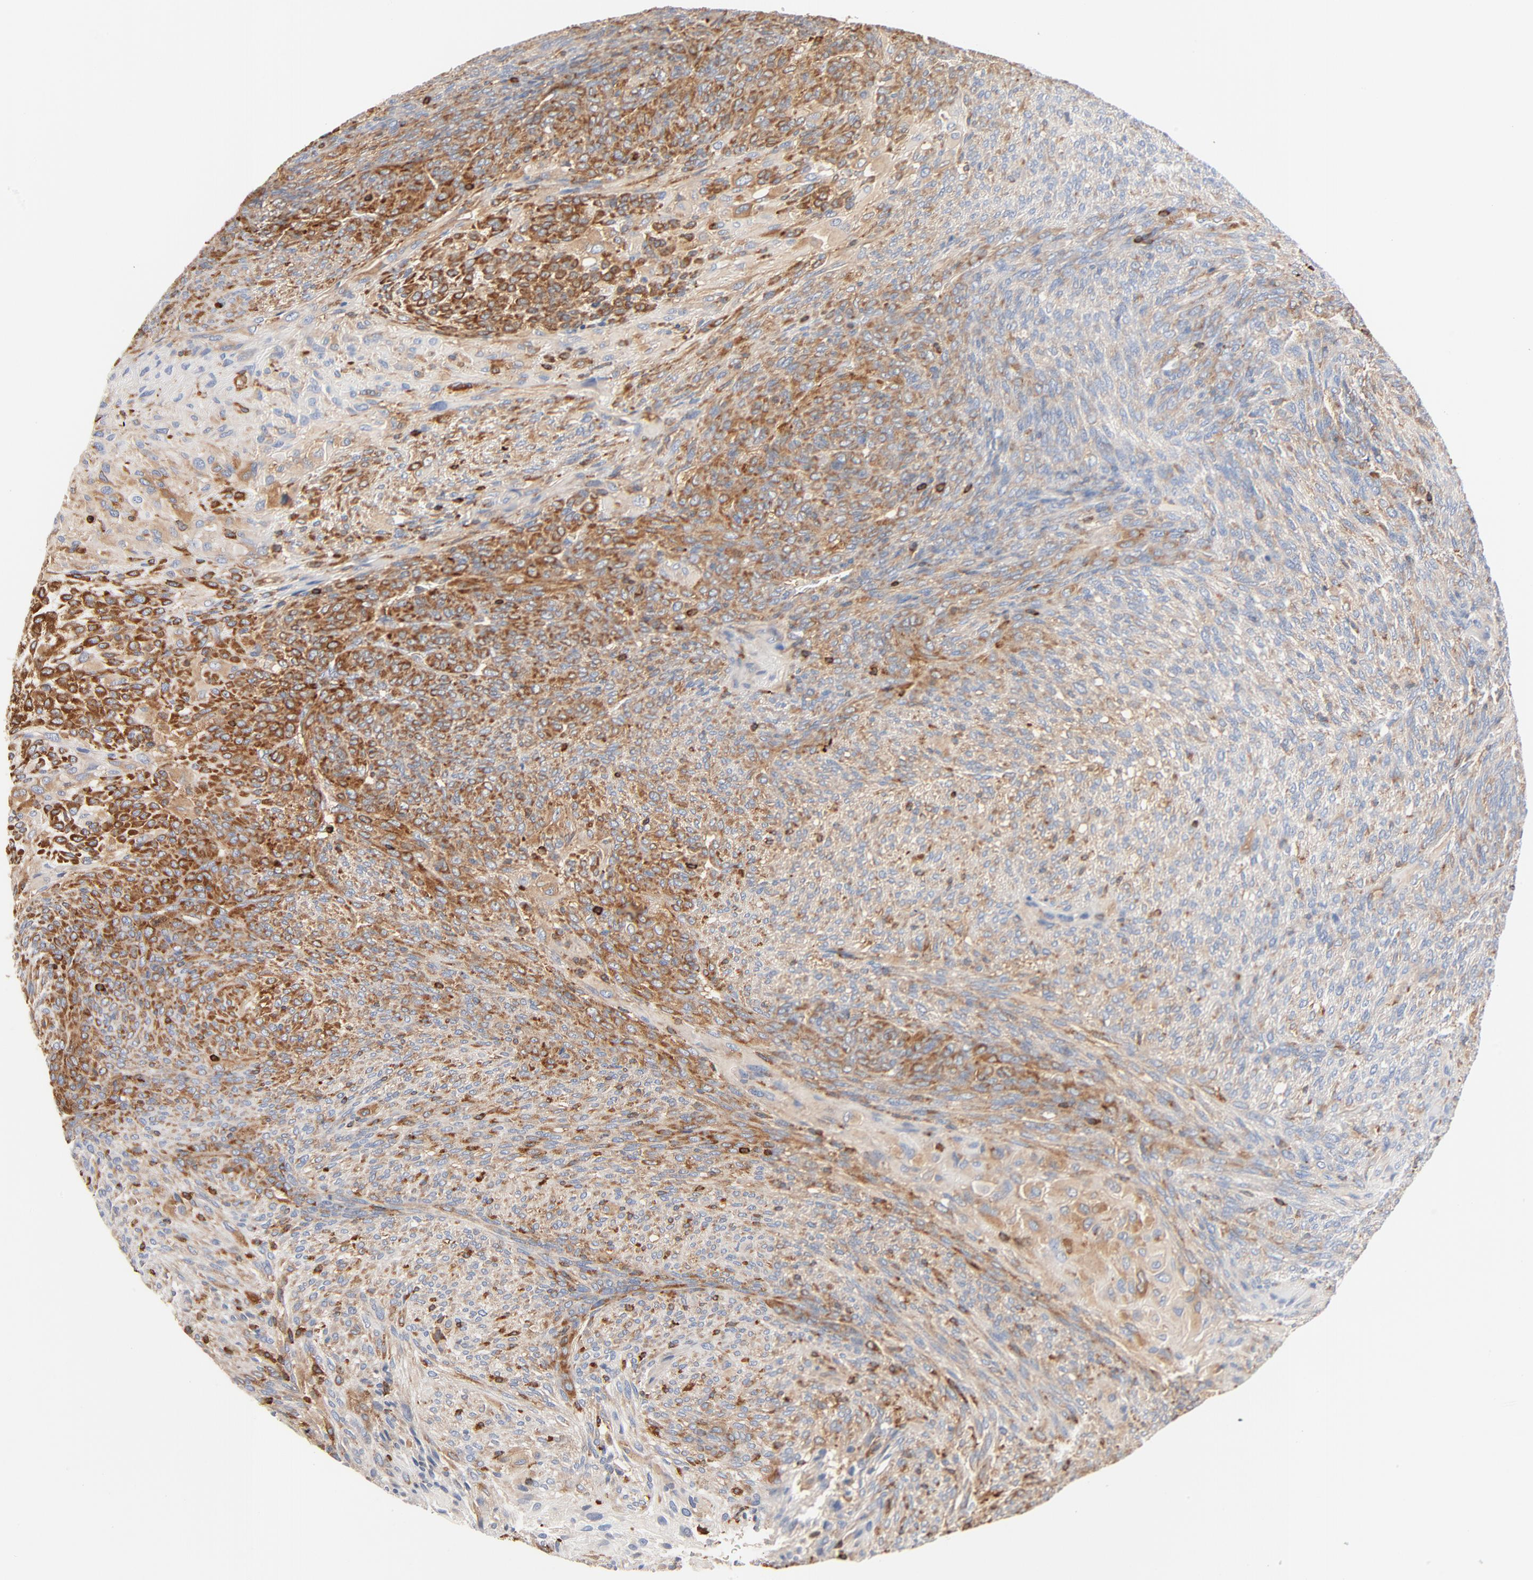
{"staining": {"intensity": "moderate", "quantity": "25%-75%", "location": "cytoplasmic/membranous"}, "tissue": "glioma", "cell_type": "Tumor cells", "image_type": "cancer", "snomed": [{"axis": "morphology", "description": "Glioma, malignant, High grade"}, {"axis": "topography", "description": "Cerebral cortex"}], "caption": "IHC (DAB (3,3'-diaminobenzidine)) staining of glioma displays moderate cytoplasmic/membranous protein expression in about 25%-75% of tumor cells. (DAB (3,3'-diaminobenzidine) = brown stain, brightfield microscopy at high magnification).", "gene": "SH3KBP1", "patient": {"sex": "female", "age": 55}}